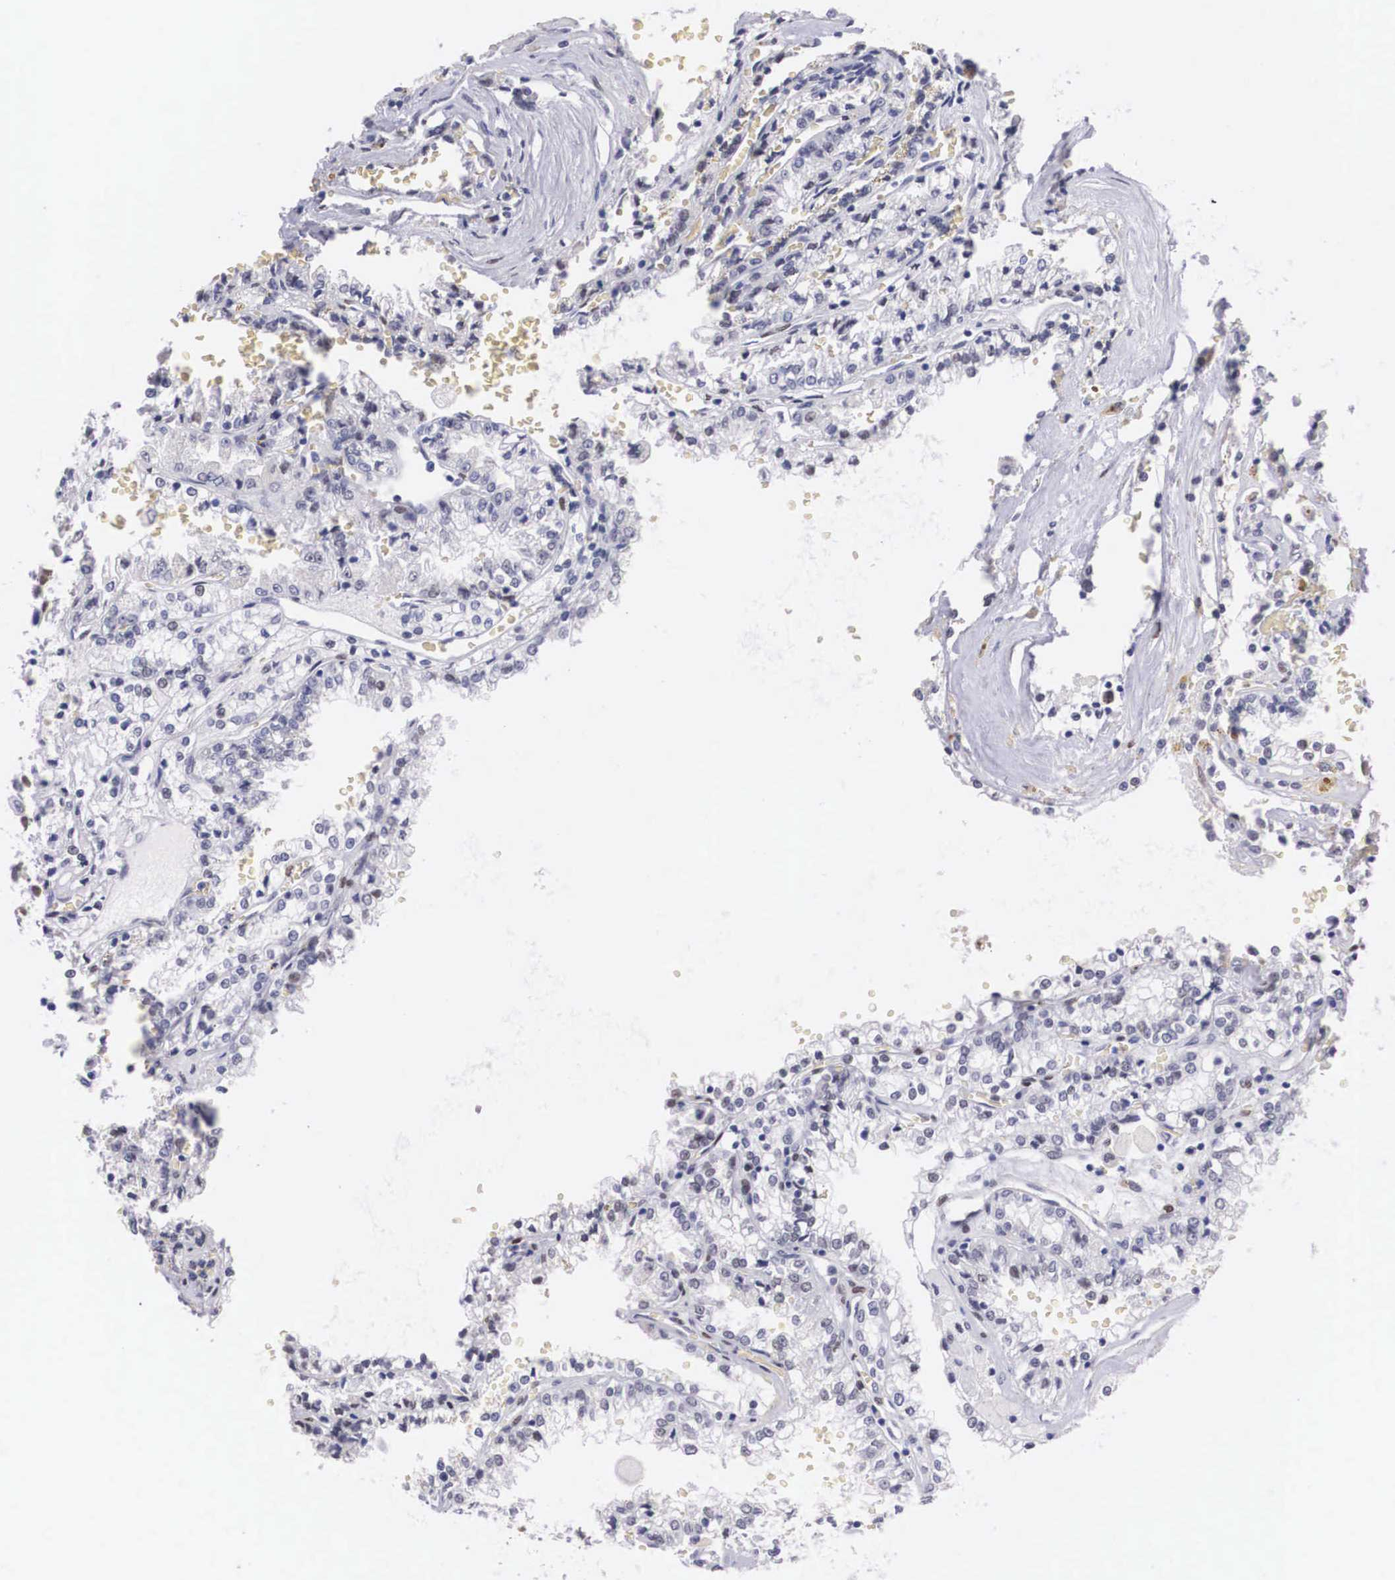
{"staining": {"intensity": "negative", "quantity": "none", "location": "none"}, "tissue": "renal cancer", "cell_type": "Tumor cells", "image_type": "cancer", "snomed": [{"axis": "morphology", "description": "Adenocarcinoma, NOS"}, {"axis": "topography", "description": "Kidney"}], "caption": "Renal cancer was stained to show a protein in brown. There is no significant positivity in tumor cells.", "gene": "KHDRBS3", "patient": {"sex": "female", "age": 56}}